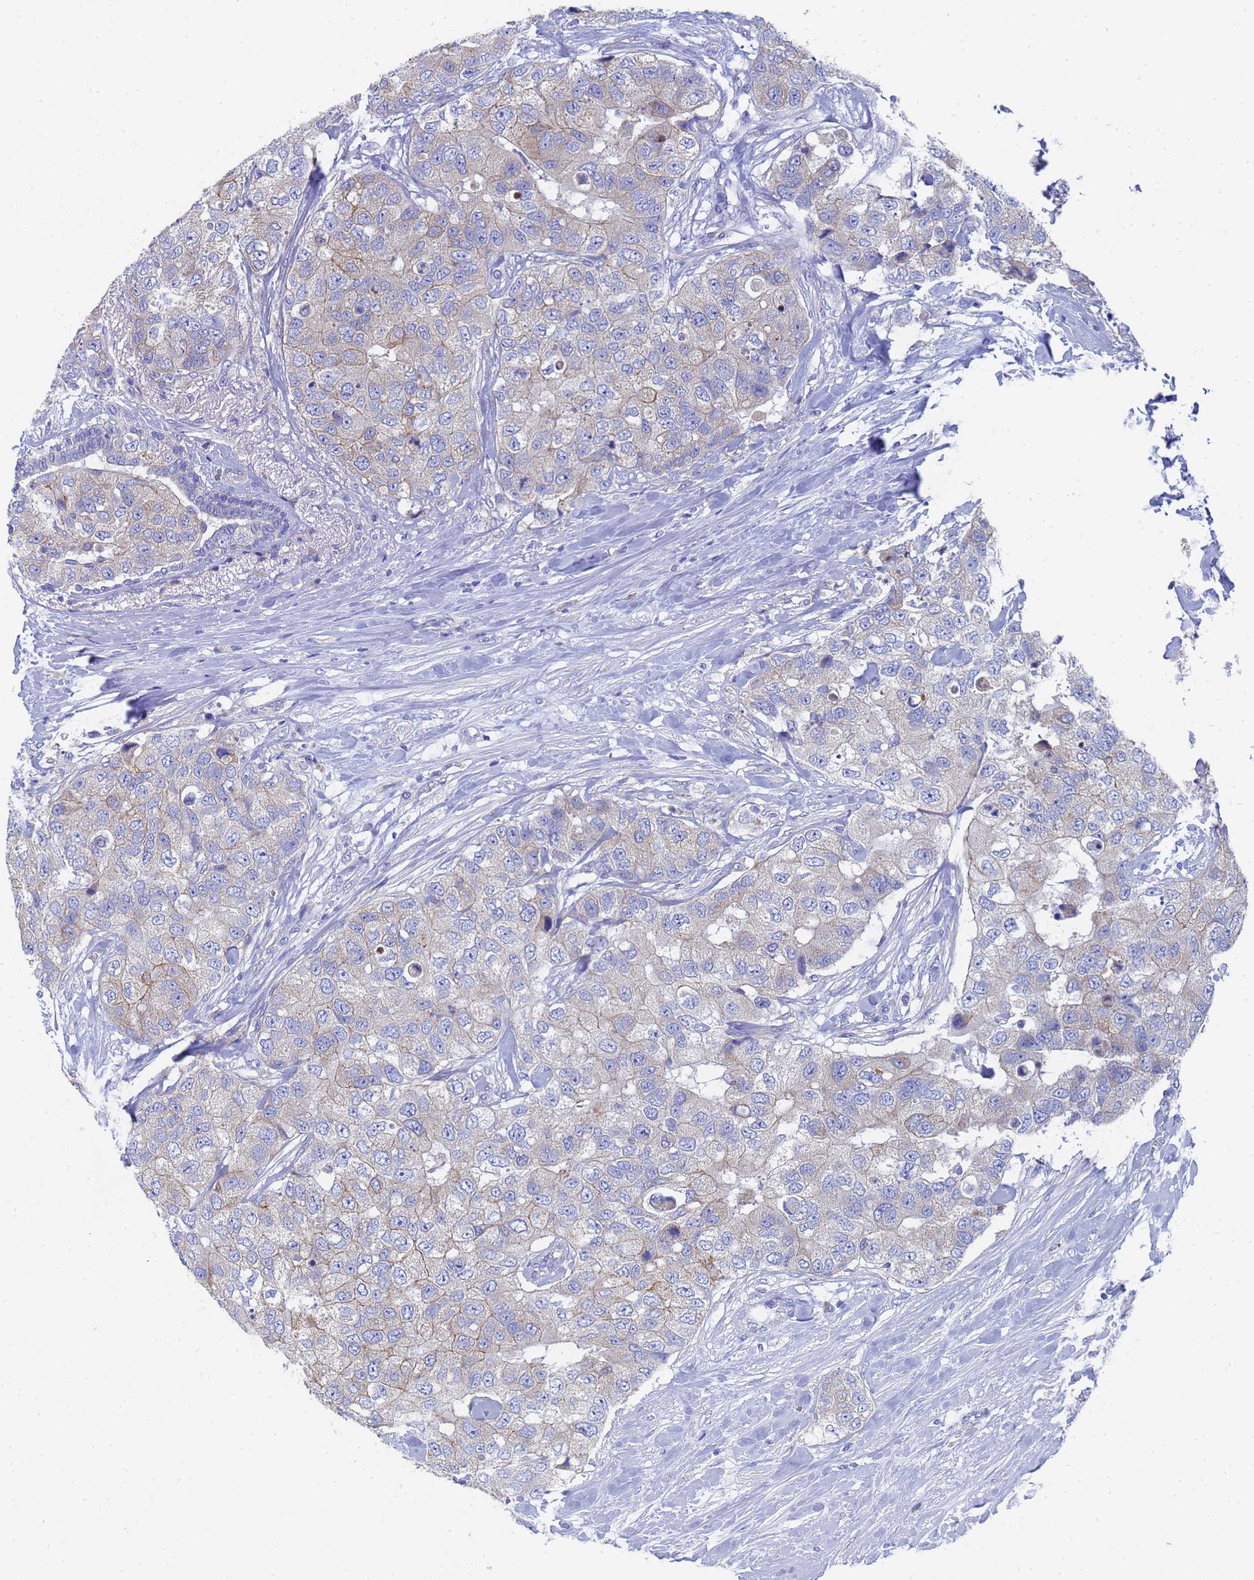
{"staining": {"intensity": "weak", "quantity": "25%-75%", "location": "cytoplasmic/membranous"}, "tissue": "breast cancer", "cell_type": "Tumor cells", "image_type": "cancer", "snomed": [{"axis": "morphology", "description": "Duct carcinoma"}, {"axis": "topography", "description": "Breast"}], "caption": "High-magnification brightfield microscopy of breast cancer stained with DAB (brown) and counterstained with hematoxylin (blue). tumor cells exhibit weak cytoplasmic/membranous expression is identified in about25%-75% of cells.", "gene": "TM4SF4", "patient": {"sex": "female", "age": 62}}